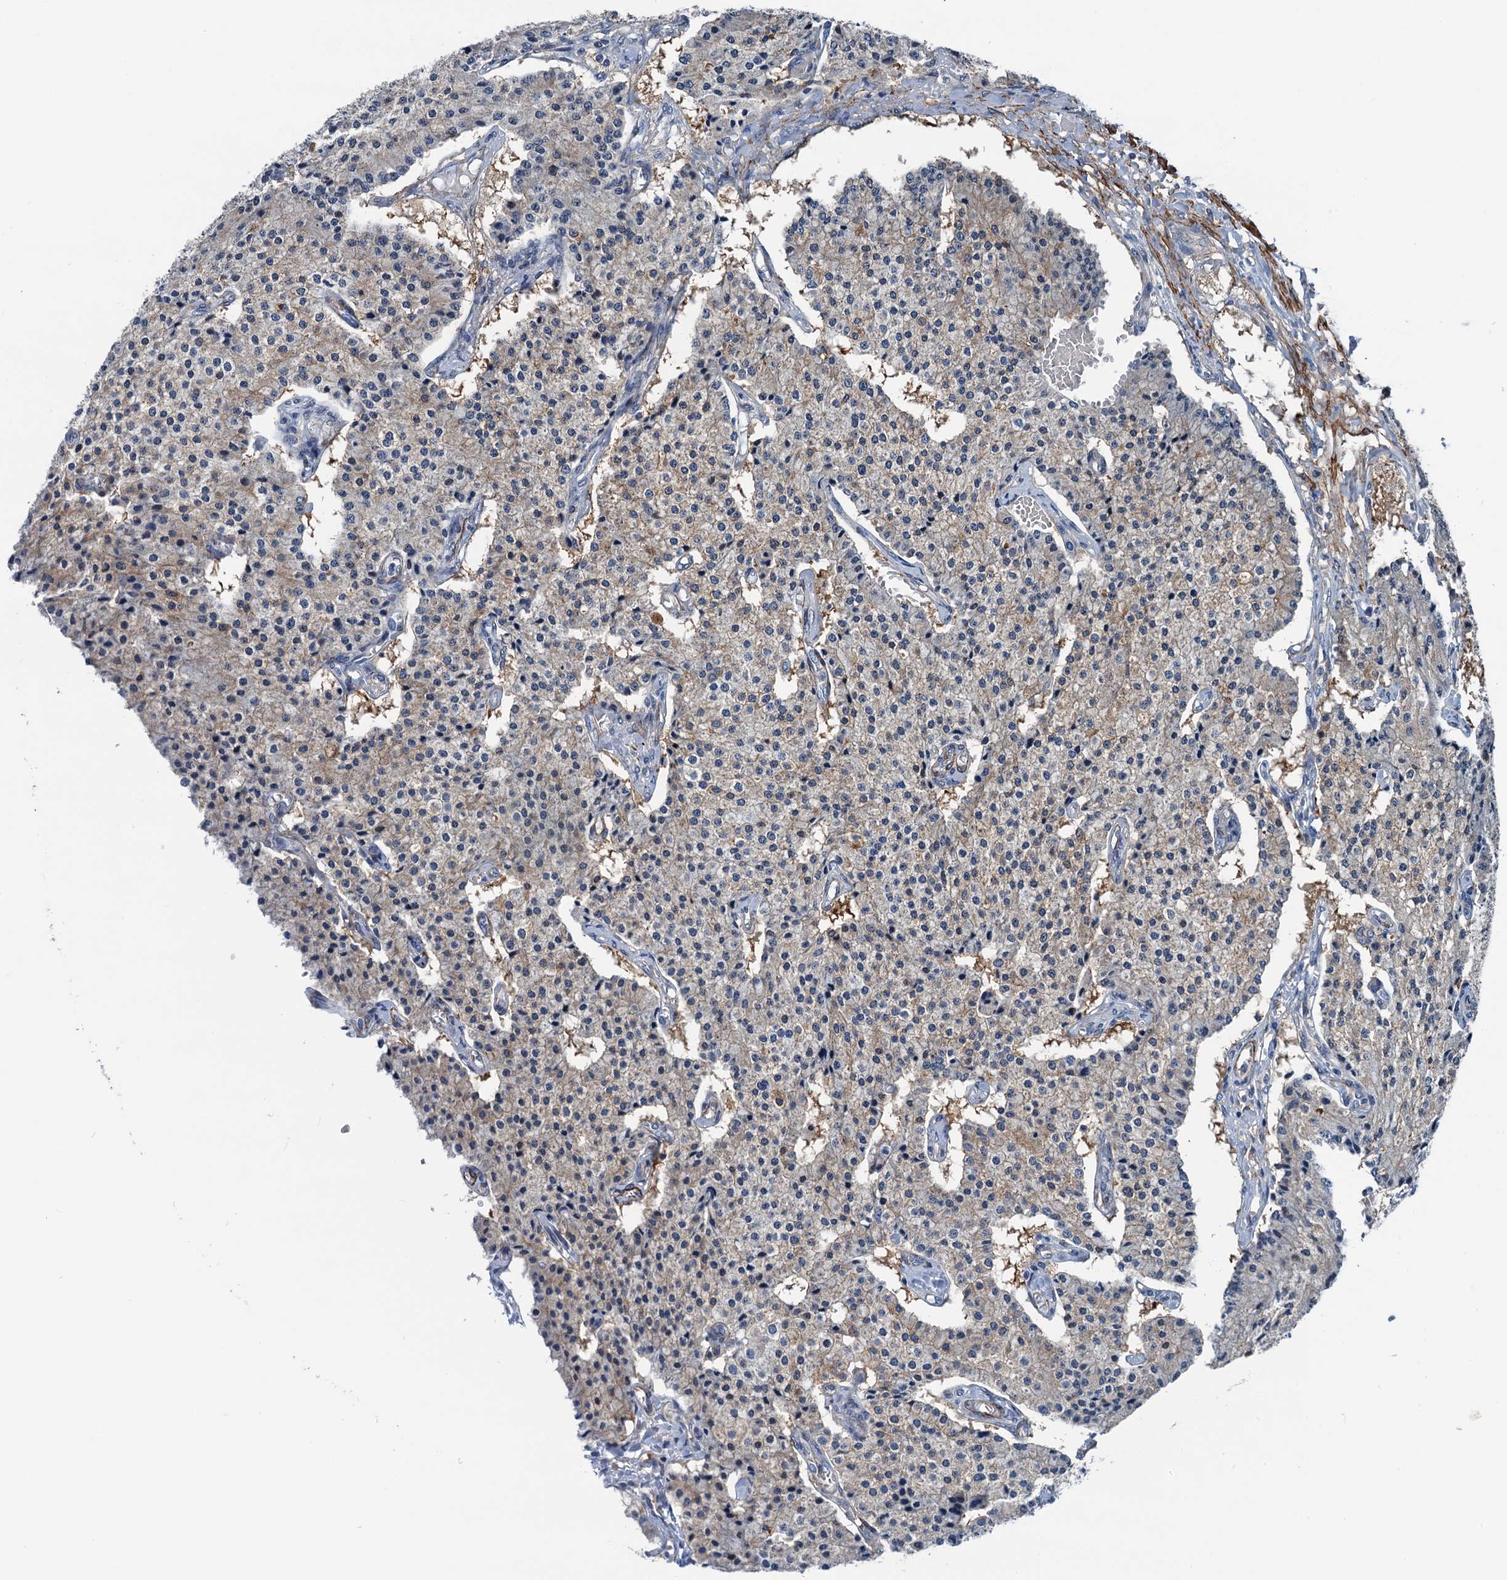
{"staining": {"intensity": "weak", "quantity": "<25%", "location": "cytoplasmic/membranous"}, "tissue": "carcinoid", "cell_type": "Tumor cells", "image_type": "cancer", "snomed": [{"axis": "morphology", "description": "Carcinoid, malignant, NOS"}, {"axis": "topography", "description": "Colon"}], "caption": "Malignant carcinoid was stained to show a protein in brown. There is no significant positivity in tumor cells.", "gene": "CSTPP1", "patient": {"sex": "female", "age": 52}}